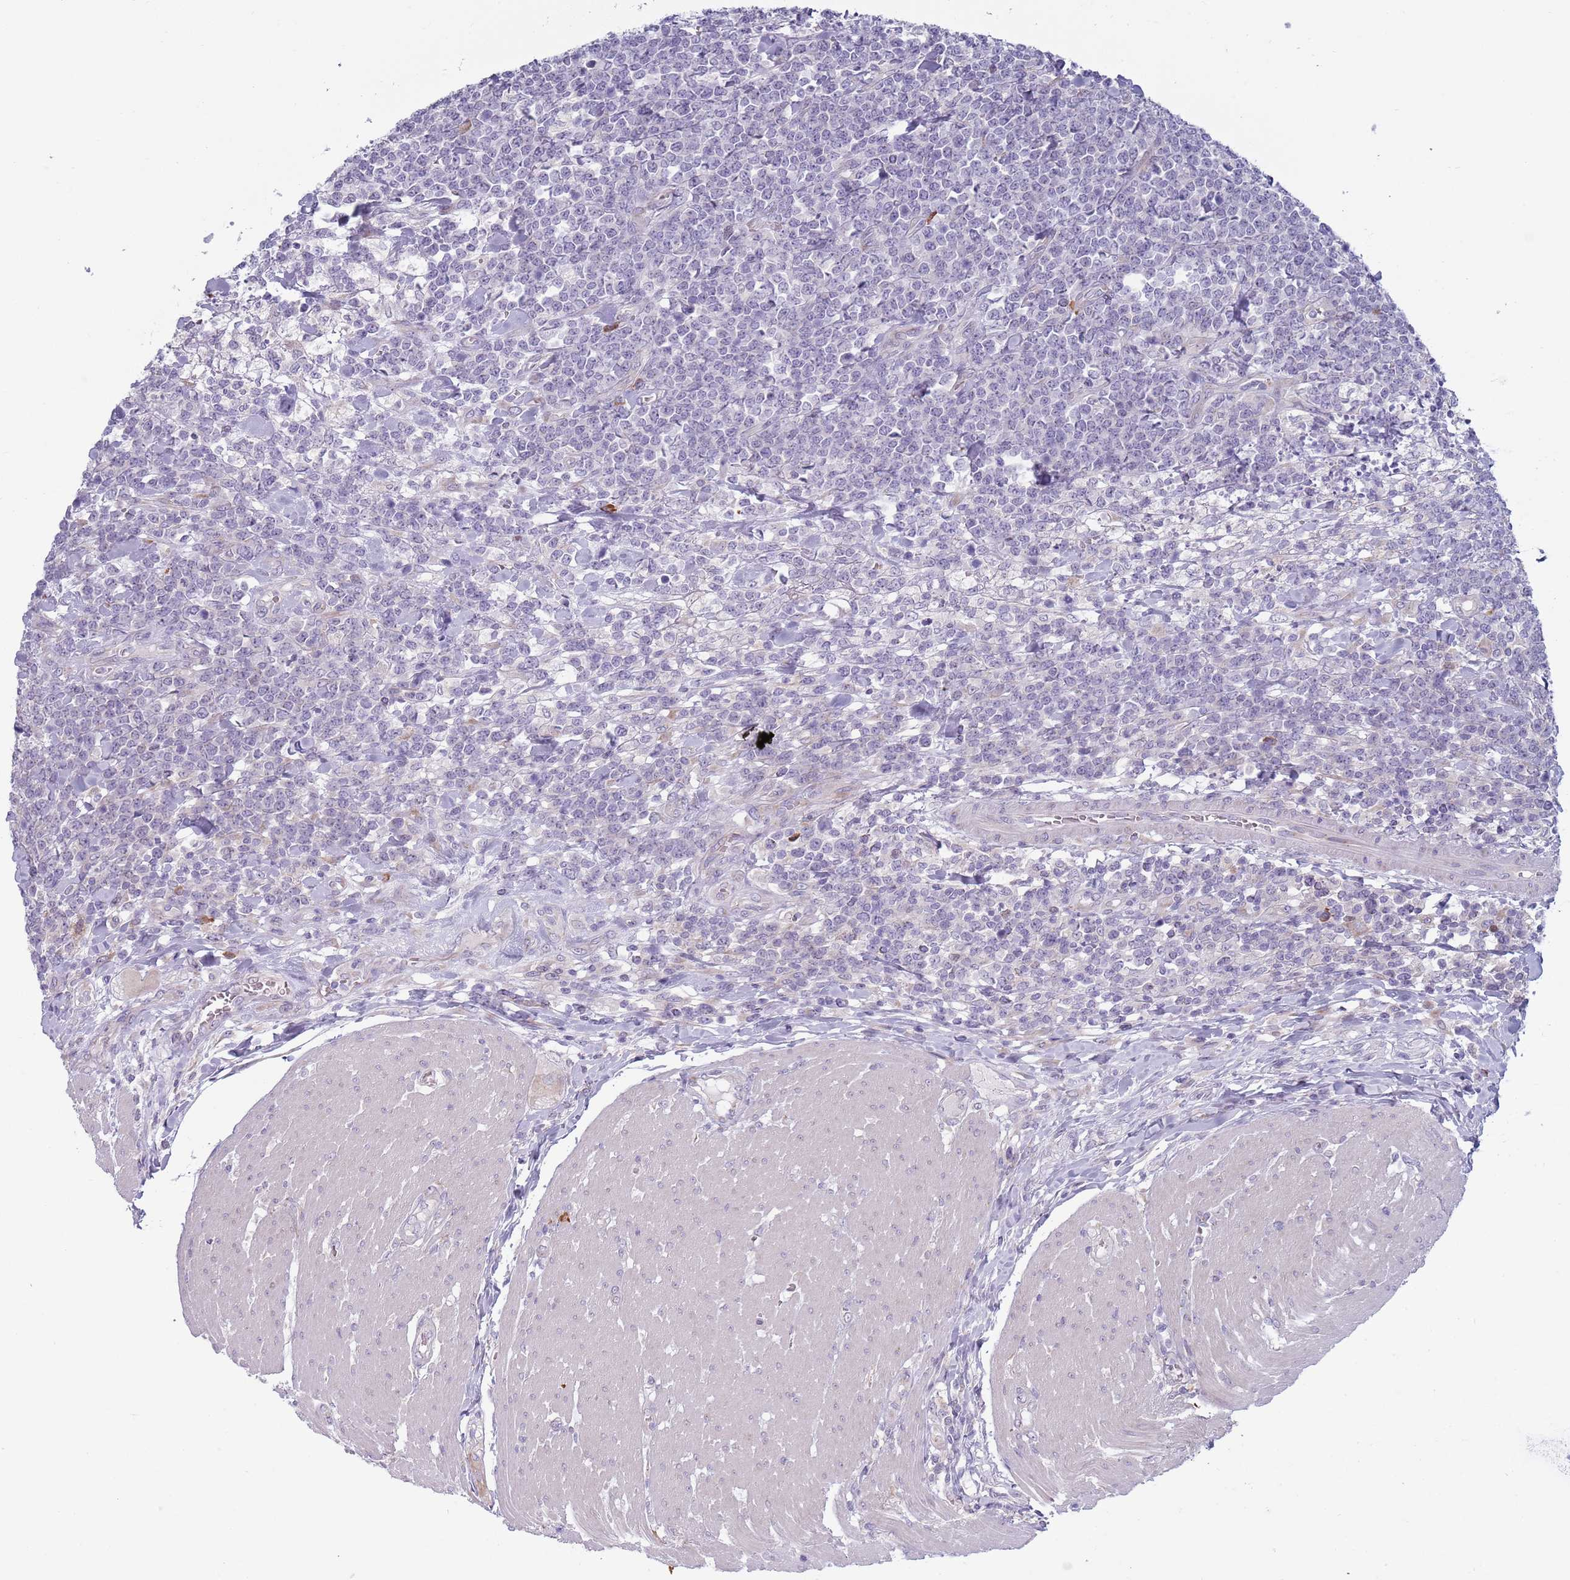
{"staining": {"intensity": "negative", "quantity": "none", "location": "none"}, "tissue": "lymphoma", "cell_type": "Tumor cells", "image_type": "cancer", "snomed": [{"axis": "morphology", "description": "Malignant lymphoma, non-Hodgkin's type, High grade"}, {"axis": "topography", "description": "Small intestine"}], "caption": "Tumor cells are negative for brown protein staining in lymphoma. The staining was performed using DAB (3,3'-diaminobenzidine) to visualize the protein expression in brown, while the nuclei were stained in blue with hematoxylin (Magnification: 20x).", "gene": "LTB", "patient": {"sex": "male", "age": 8}}